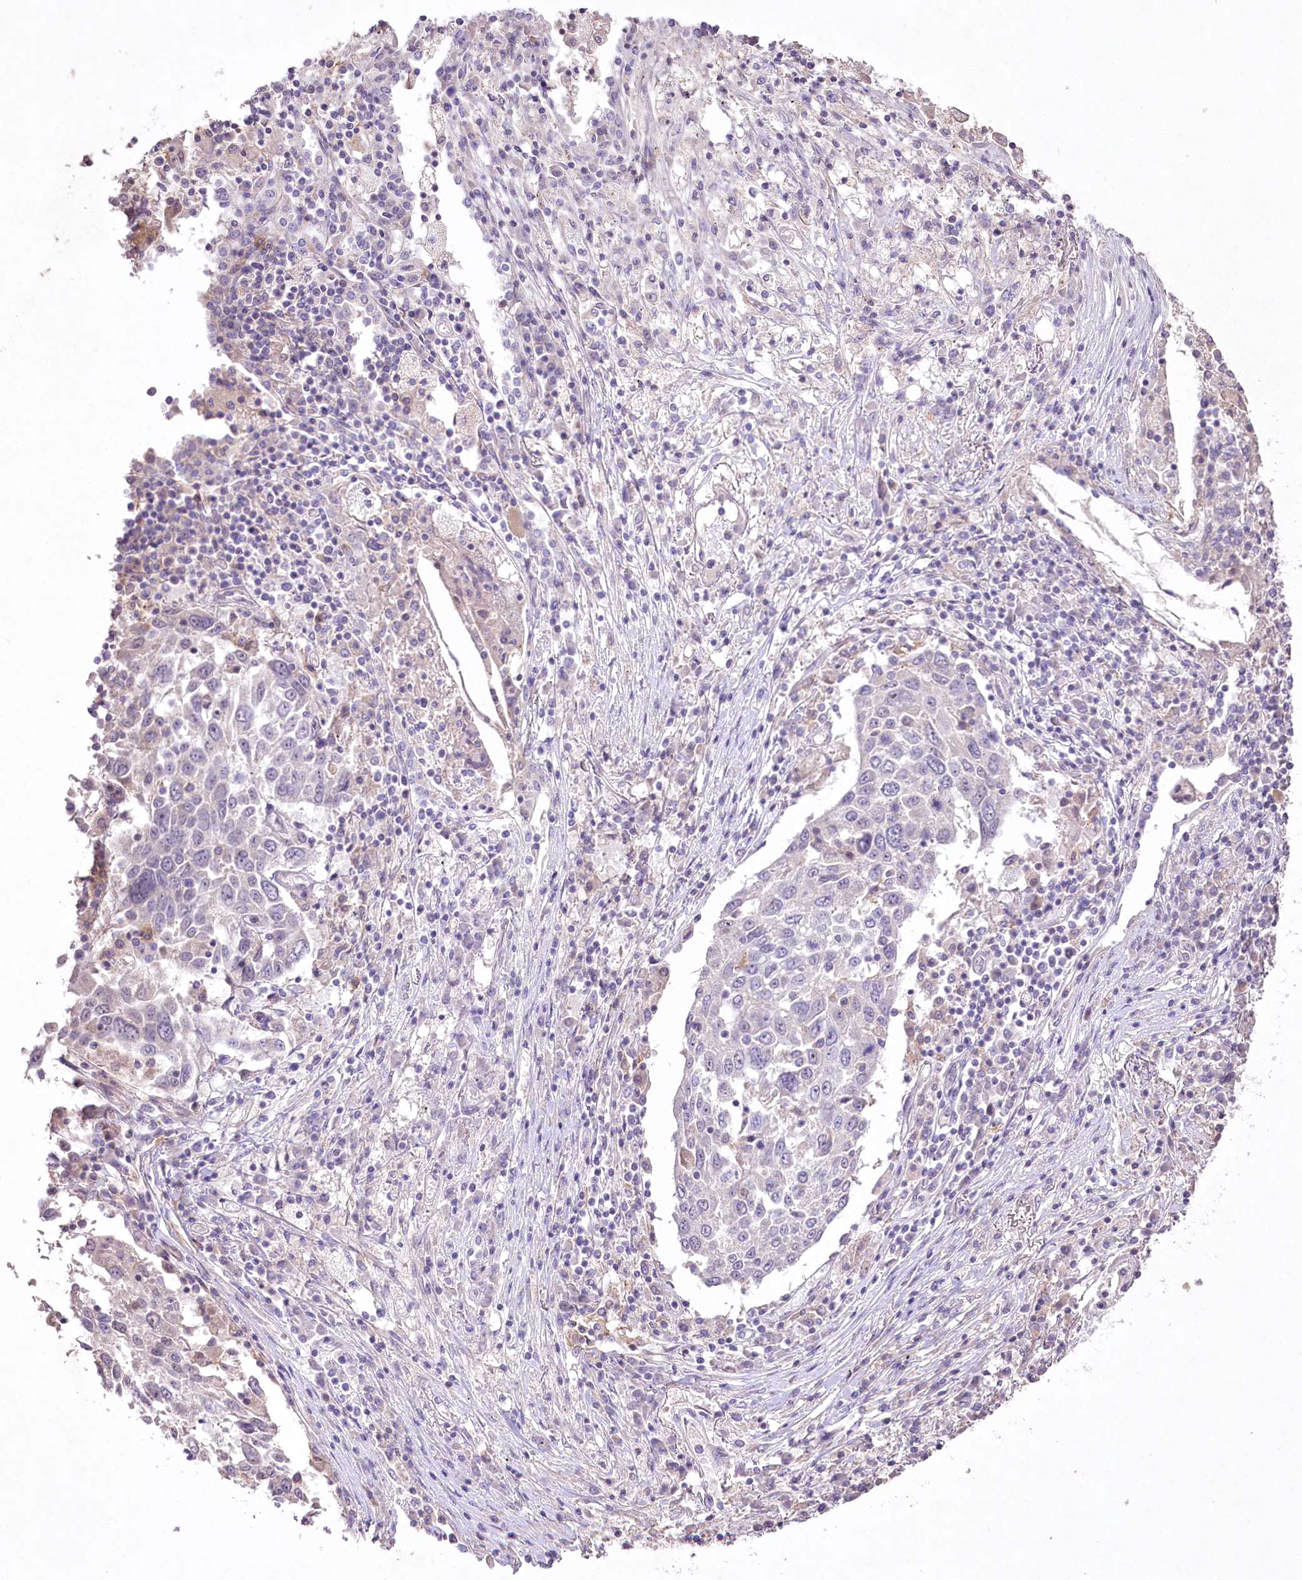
{"staining": {"intensity": "negative", "quantity": "none", "location": "none"}, "tissue": "lung cancer", "cell_type": "Tumor cells", "image_type": "cancer", "snomed": [{"axis": "morphology", "description": "Squamous cell carcinoma, NOS"}, {"axis": "topography", "description": "Lung"}], "caption": "Immunohistochemistry image of human lung cancer stained for a protein (brown), which shows no positivity in tumor cells. The staining was performed using DAB to visualize the protein expression in brown, while the nuclei were stained in blue with hematoxylin (Magnification: 20x).", "gene": "ENPP1", "patient": {"sex": "male", "age": 65}}